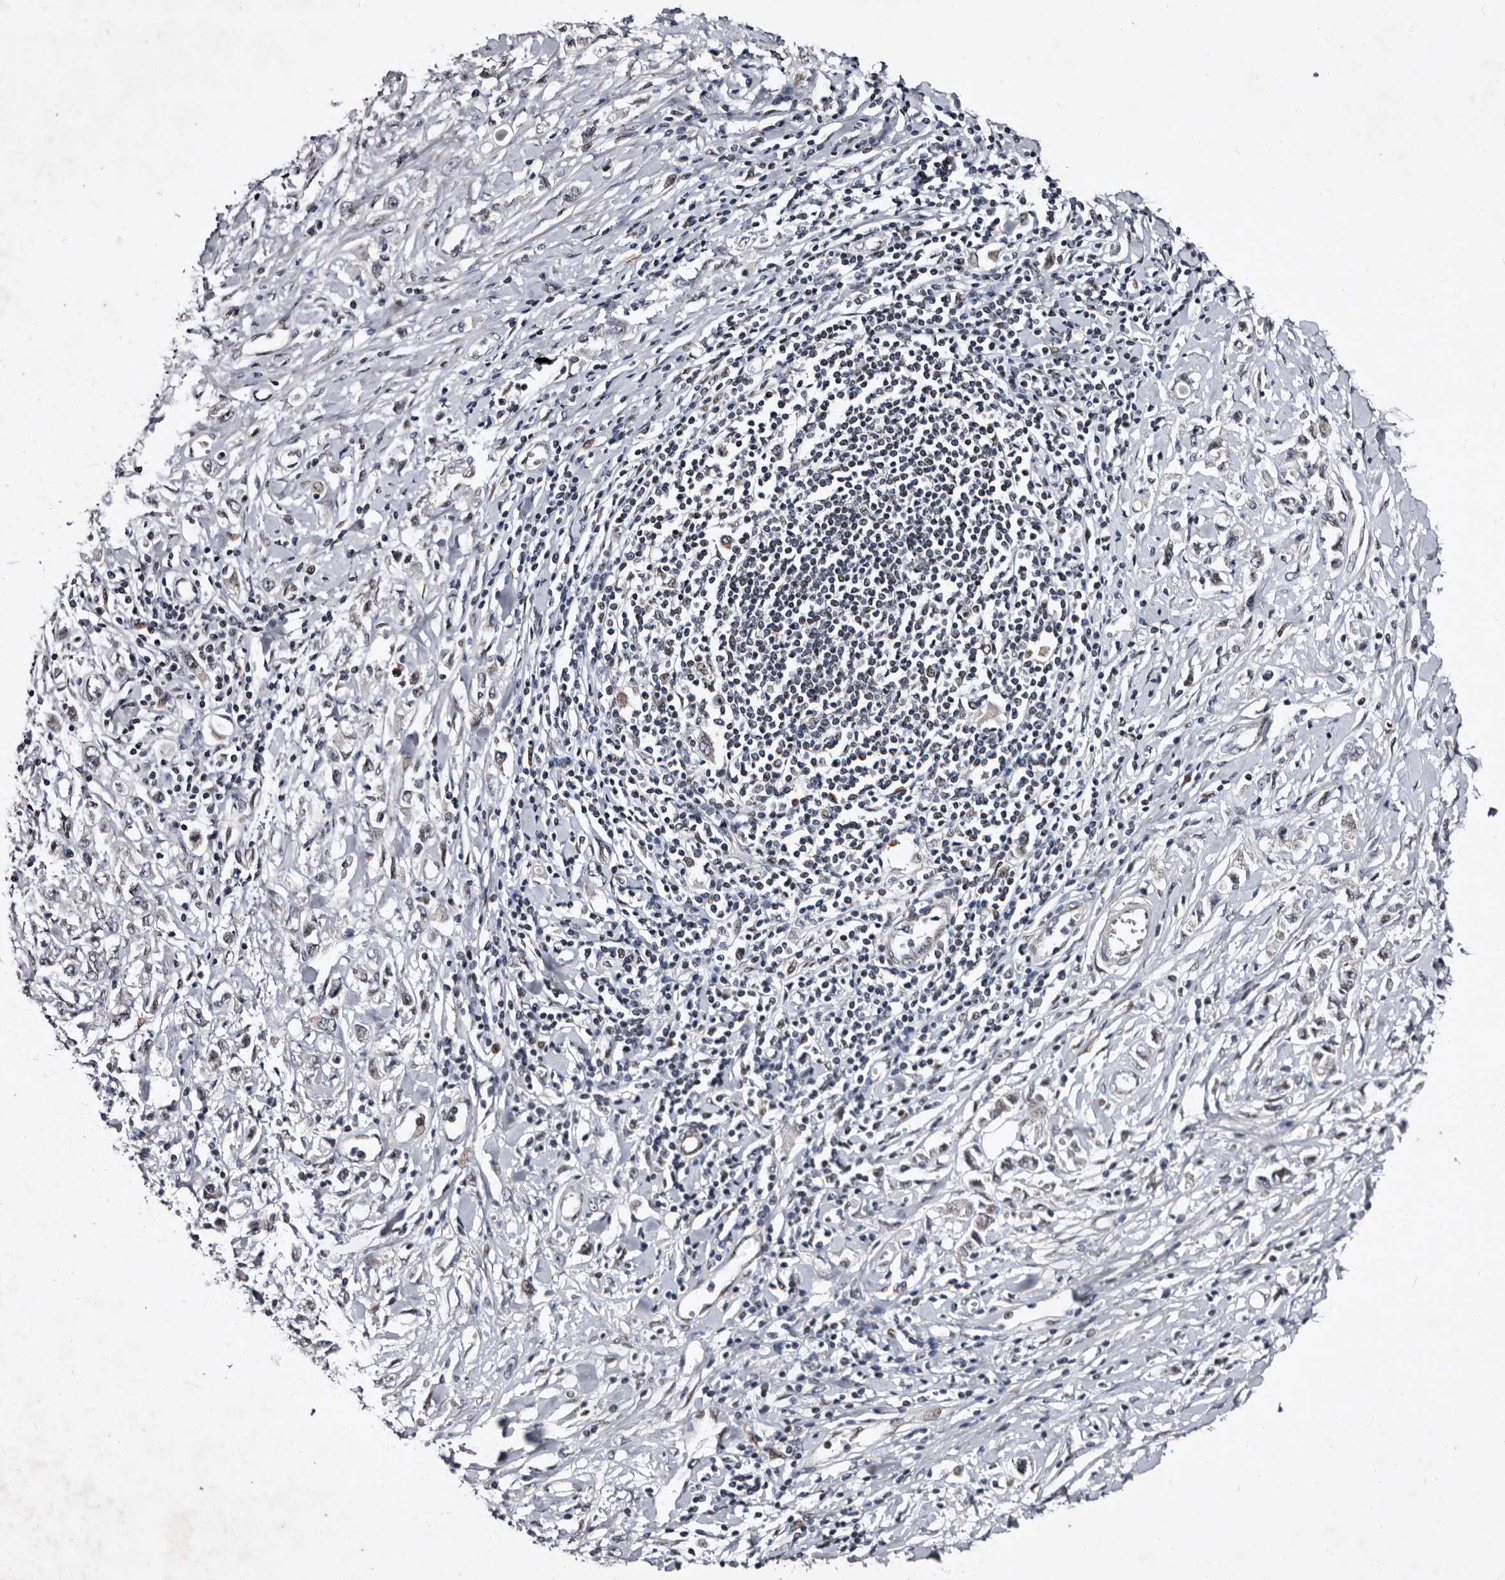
{"staining": {"intensity": "negative", "quantity": "none", "location": "none"}, "tissue": "stomach cancer", "cell_type": "Tumor cells", "image_type": "cancer", "snomed": [{"axis": "morphology", "description": "Adenocarcinoma, NOS"}, {"axis": "topography", "description": "Stomach"}], "caption": "A photomicrograph of human stomach cancer (adenocarcinoma) is negative for staining in tumor cells. Nuclei are stained in blue.", "gene": "TNKS", "patient": {"sex": "female", "age": 76}}